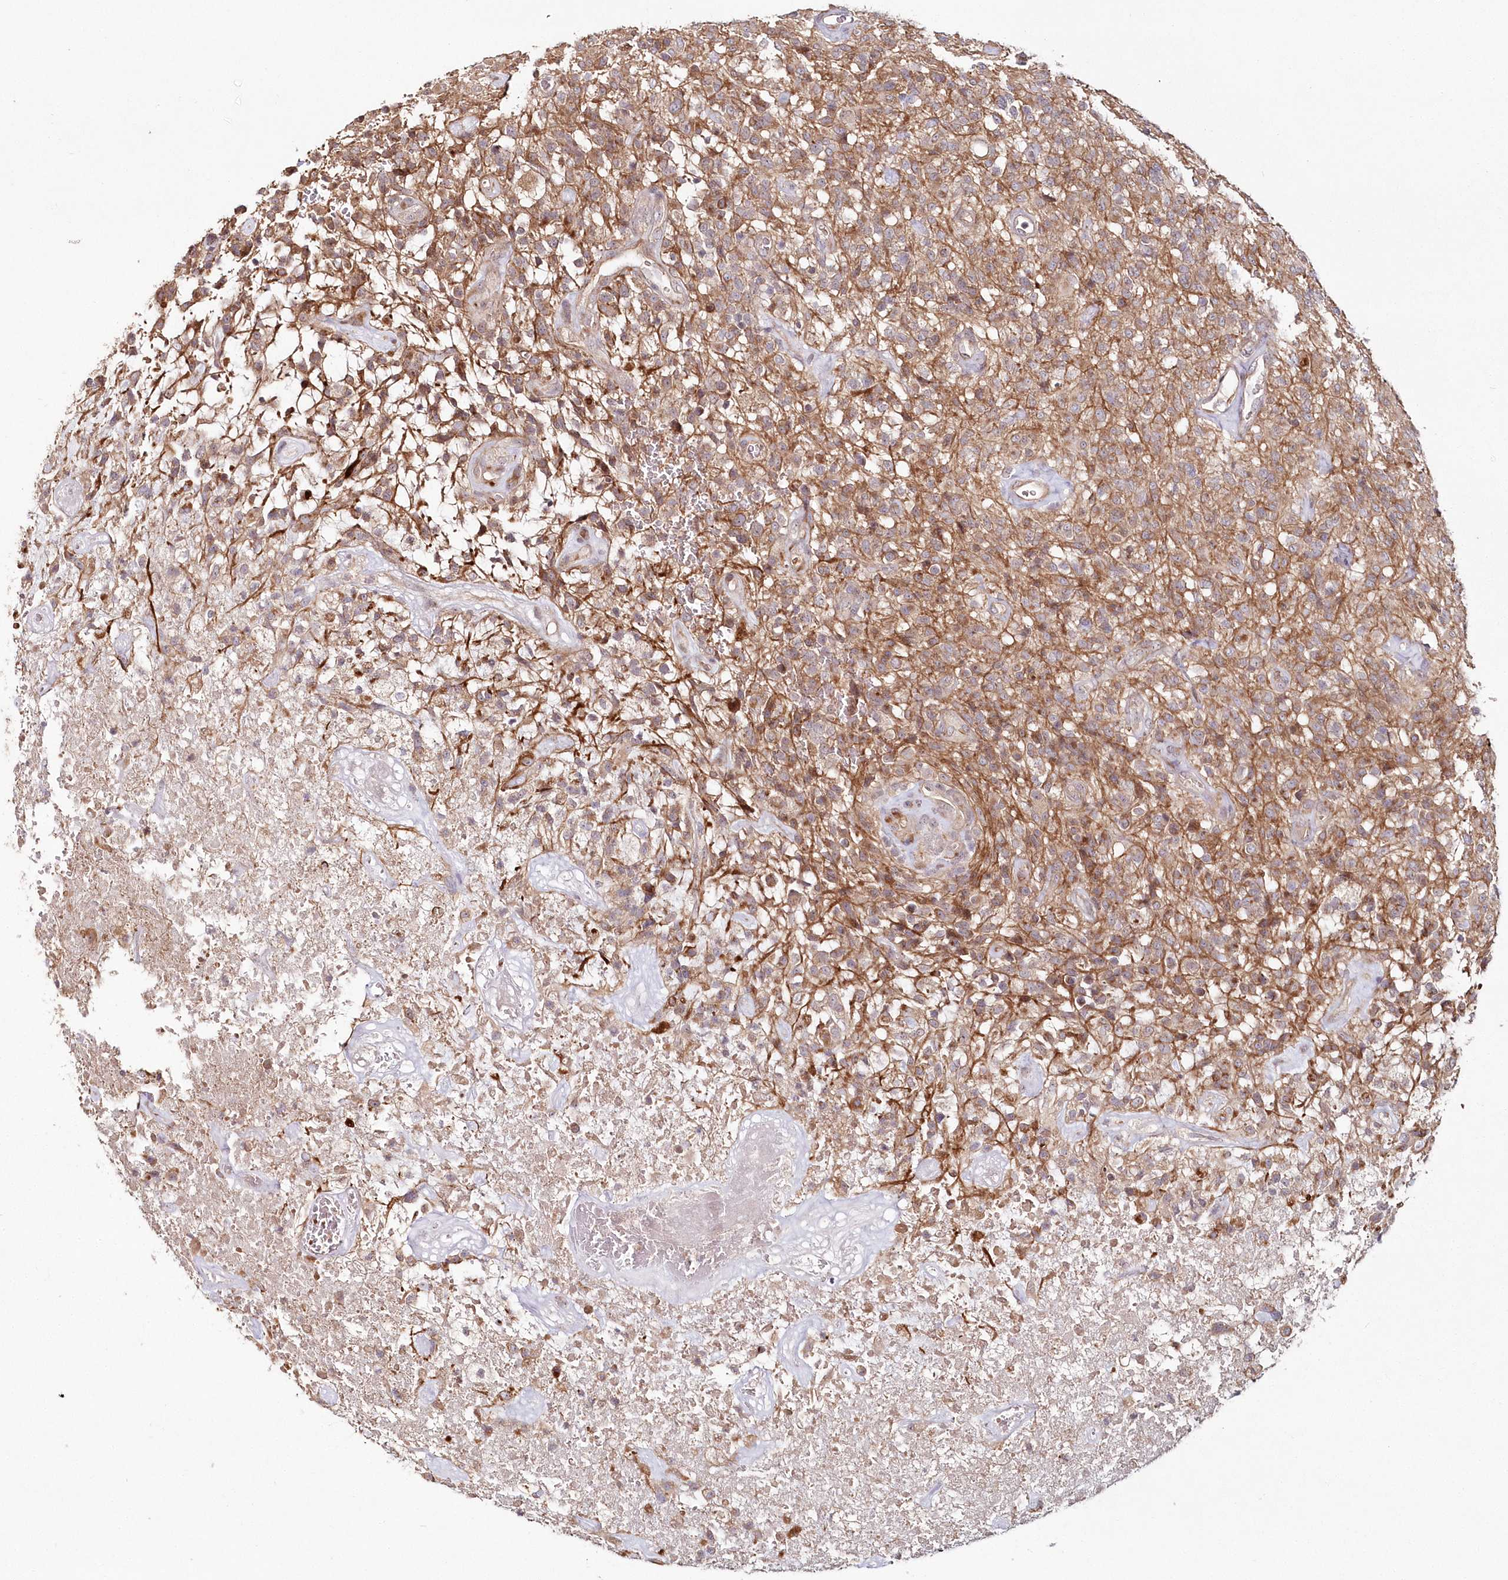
{"staining": {"intensity": "moderate", "quantity": ">75%", "location": "cytoplasmic/membranous"}, "tissue": "glioma", "cell_type": "Tumor cells", "image_type": "cancer", "snomed": [{"axis": "morphology", "description": "Glioma, malignant, High grade"}, {"axis": "topography", "description": "Brain"}], "caption": "Moderate cytoplasmic/membranous positivity for a protein is appreciated in approximately >75% of tumor cells of malignant glioma (high-grade) using immunohistochemistry.", "gene": "HYCC2", "patient": {"sex": "female", "age": 57}}